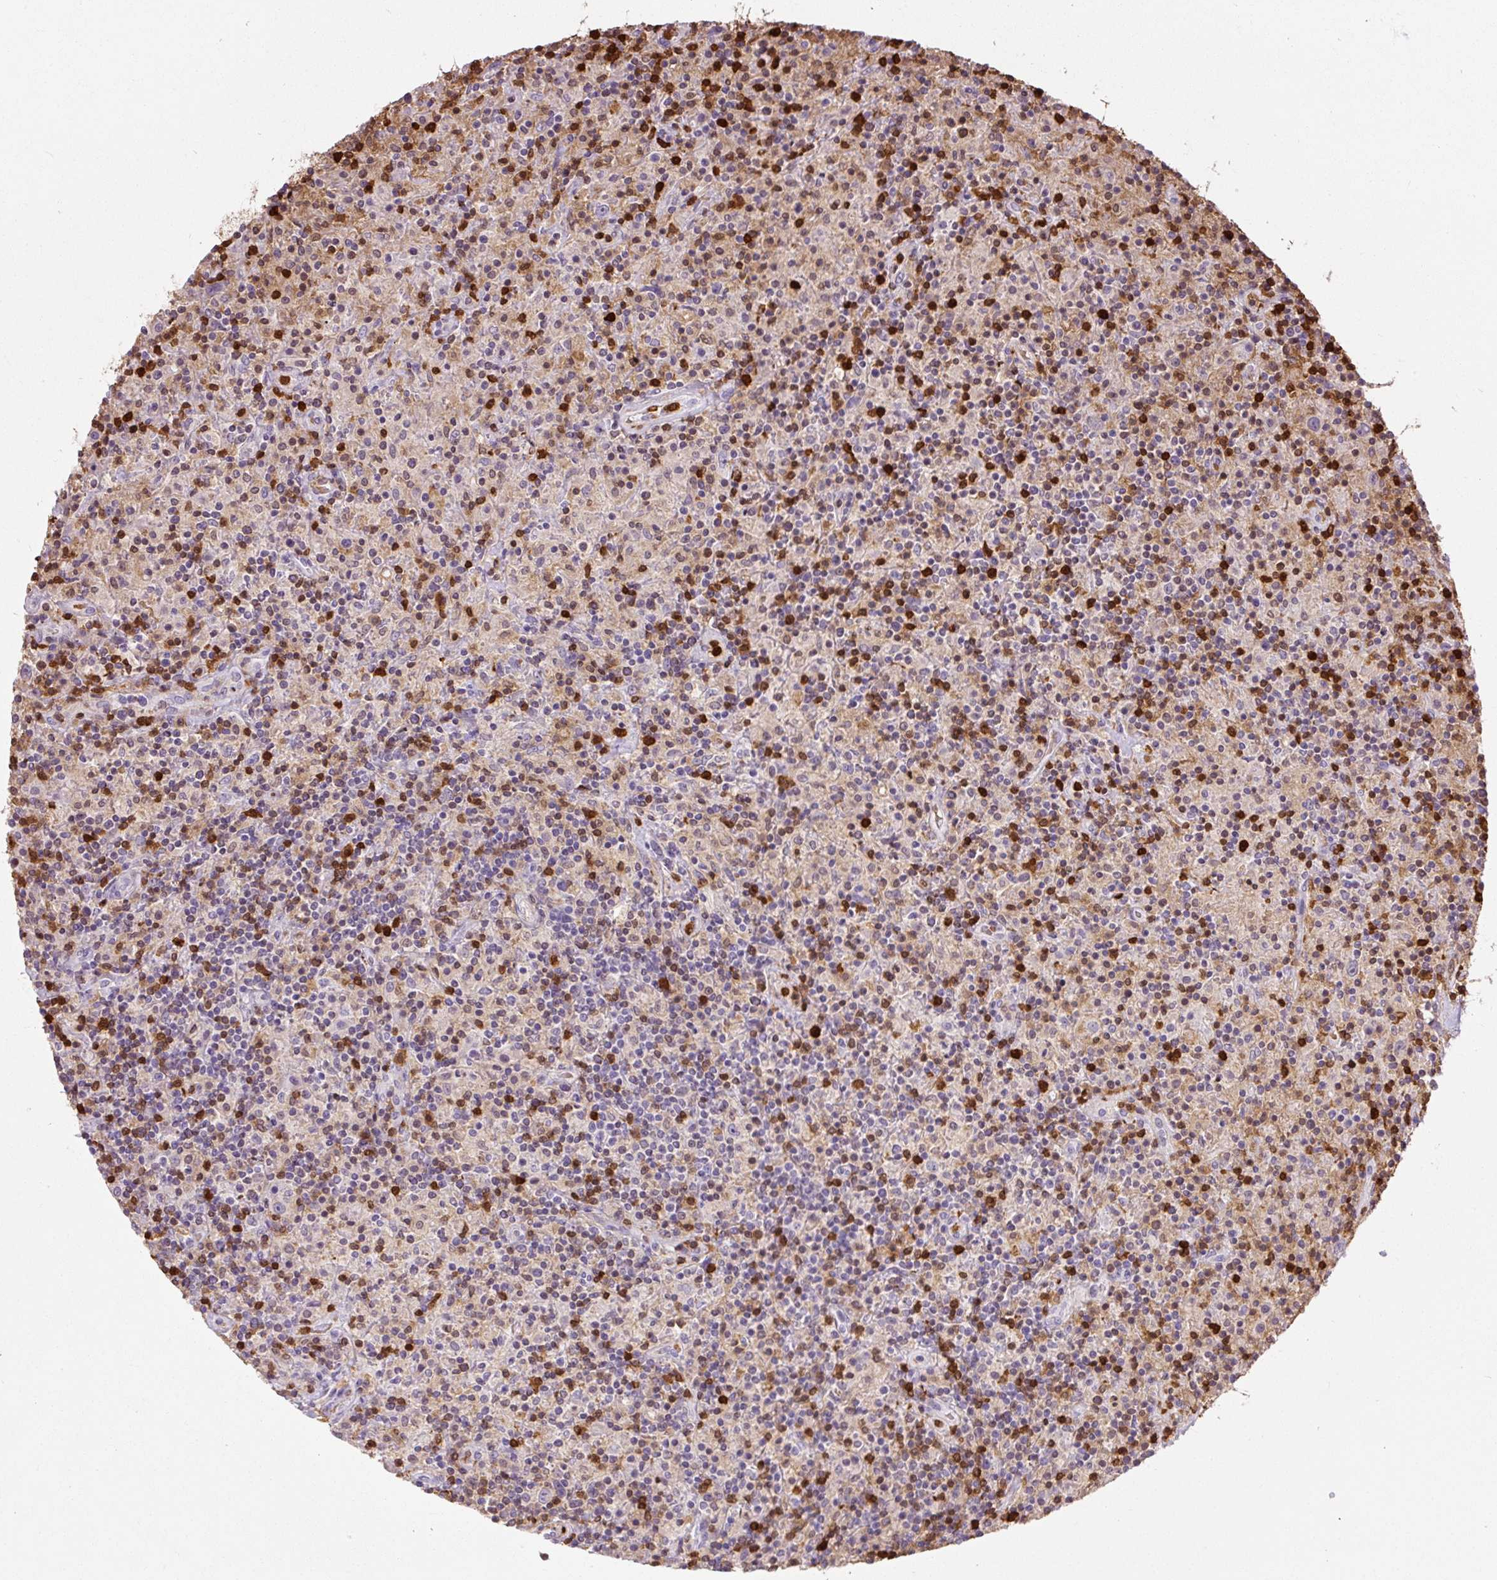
{"staining": {"intensity": "negative", "quantity": "none", "location": "none"}, "tissue": "lymphoma", "cell_type": "Tumor cells", "image_type": "cancer", "snomed": [{"axis": "morphology", "description": "Hodgkin's disease, NOS"}, {"axis": "topography", "description": "Lymph node"}], "caption": "This is a histopathology image of IHC staining of lymphoma, which shows no staining in tumor cells. (Stains: DAB immunohistochemistry (IHC) with hematoxylin counter stain, Microscopy: brightfield microscopy at high magnification).", "gene": "S100A4", "patient": {"sex": "male", "age": 70}}